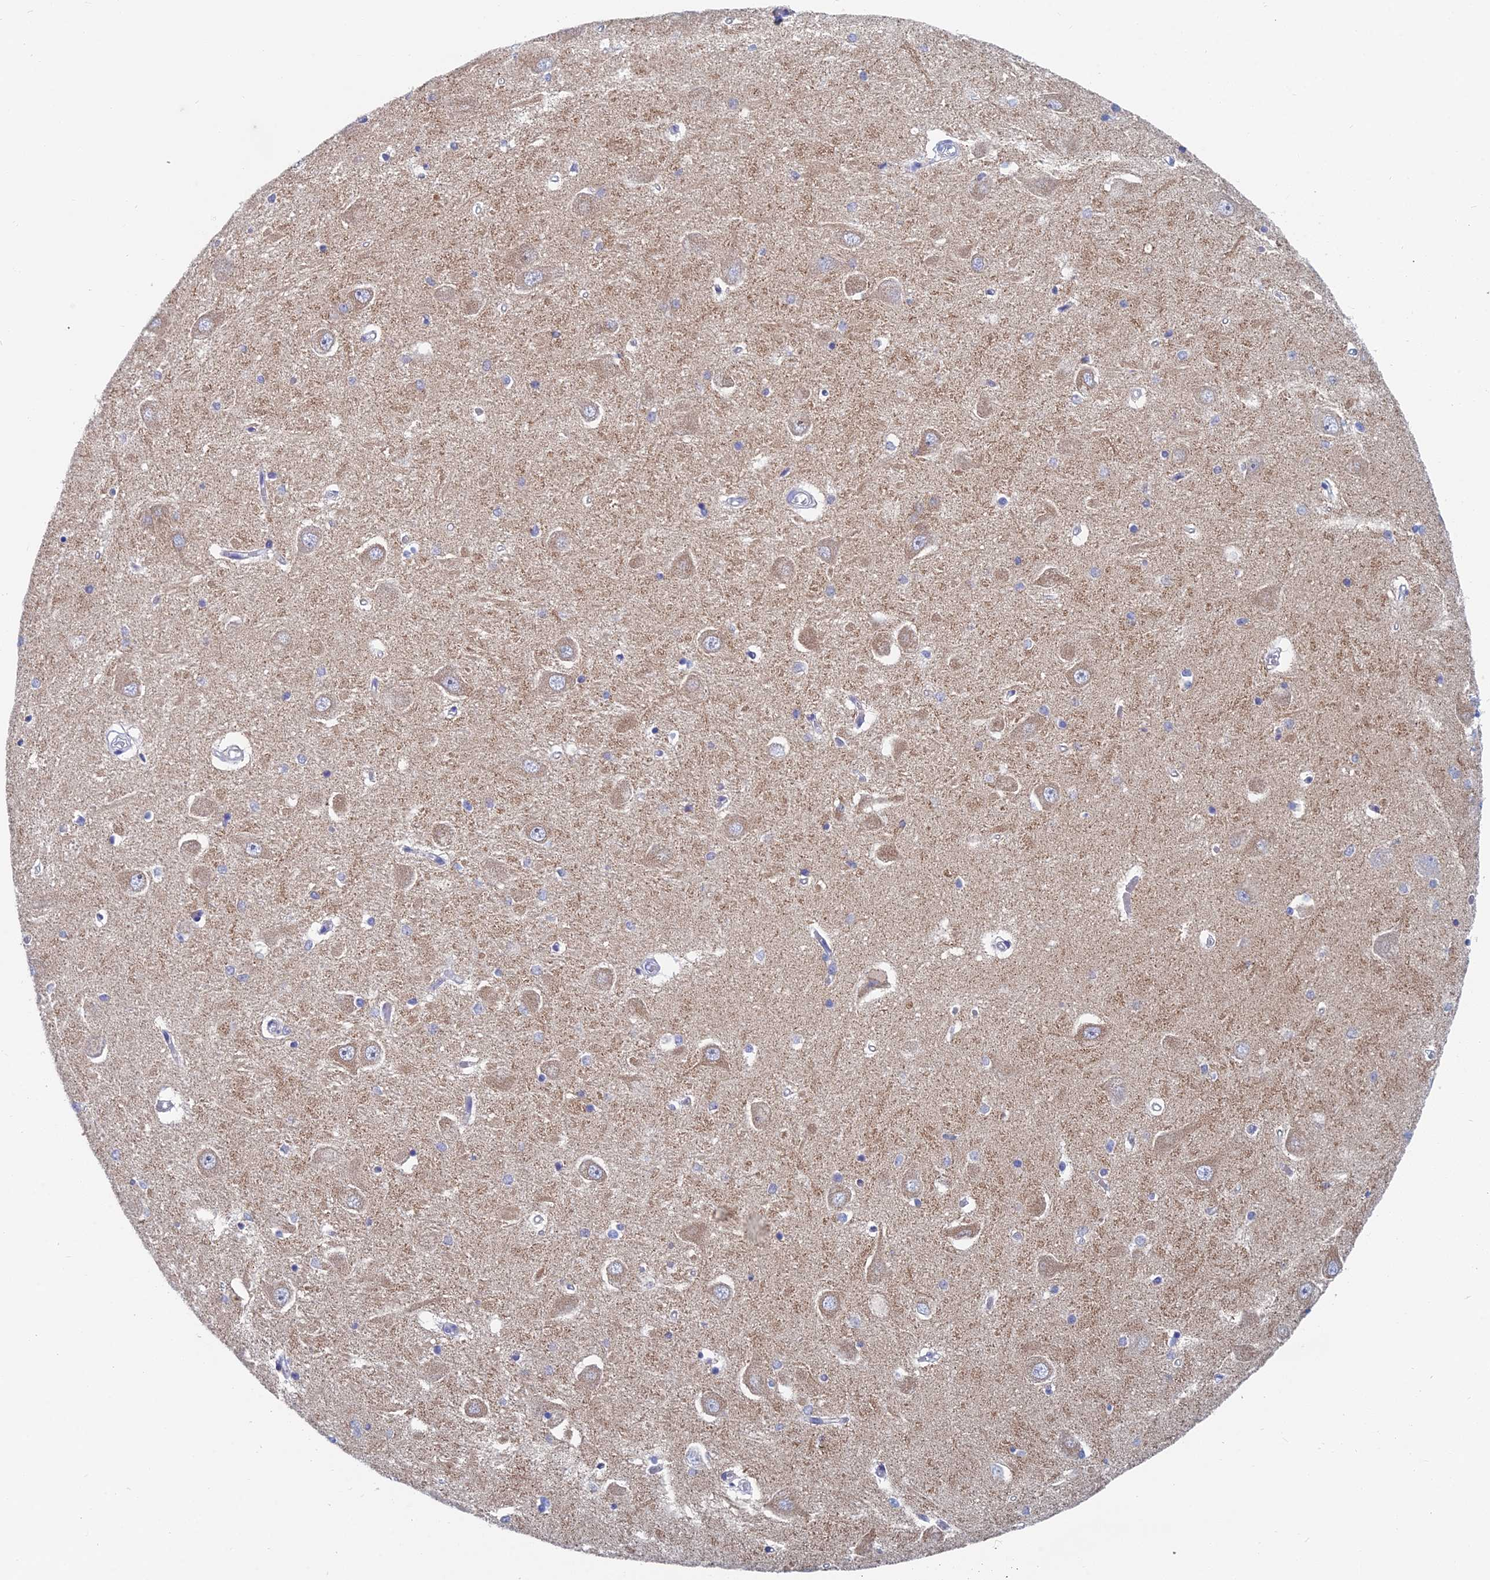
{"staining": {"intensity": "weak", "quantity": "<25%", "location": "cytoplasmic/membranous"}, "tissue": "hippocampus", "cell_type": "Glial cells", "image_type": "normal", "snomed": [{"axis": "morphology", "description": "Normal tissue, NOS"}, {"axis": "topography", "description": "Hippocampus"}], "caption": "Histopathology image shows no significant protein staining in glial cells of normal hippocampus.", "gene": "ACSM1", "patient": {"sex": "male", "age": 45}}